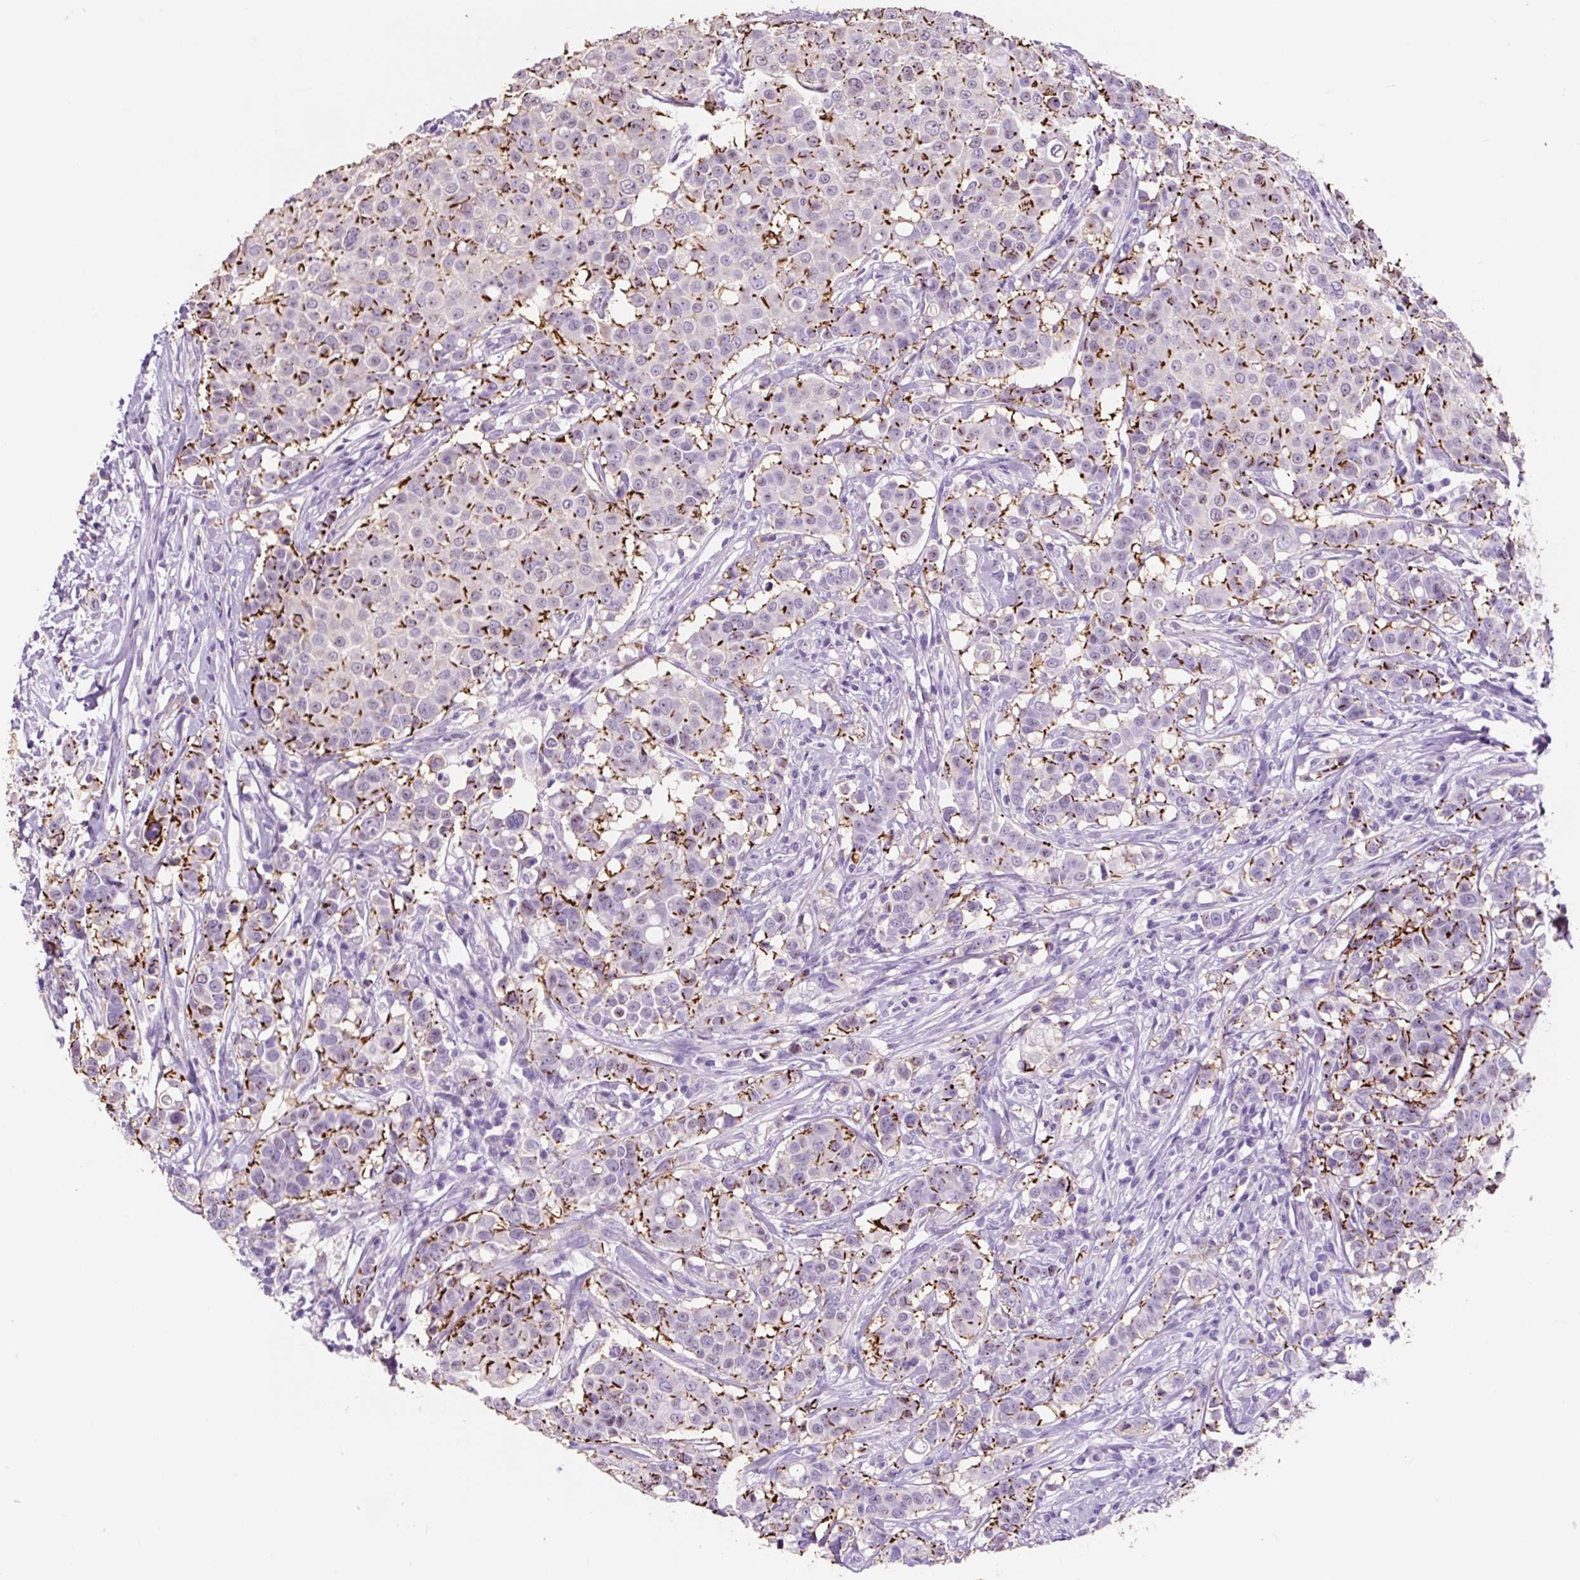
{"staining": {"intensity": "strong", "quantity": "25%-75%", "location": "cytoplasmic/membranous"}, "tissue": "breast cancer", "cell_type": "Tumor cells", "image_type": "cancer", "snomed": [{"axis": "morphology", "description": "Duct carcinoma"}, {"axis": "topography", "description": "Breast"}], "caption": "IHC image of human breast cancer stained for a protein (brown), which displays high levels of strong cytoplasmic/membranous expression in about 25%-75% of tumor cells.", "gene": "OR10A7", "patient": {"sex": "female", "age": 27}}